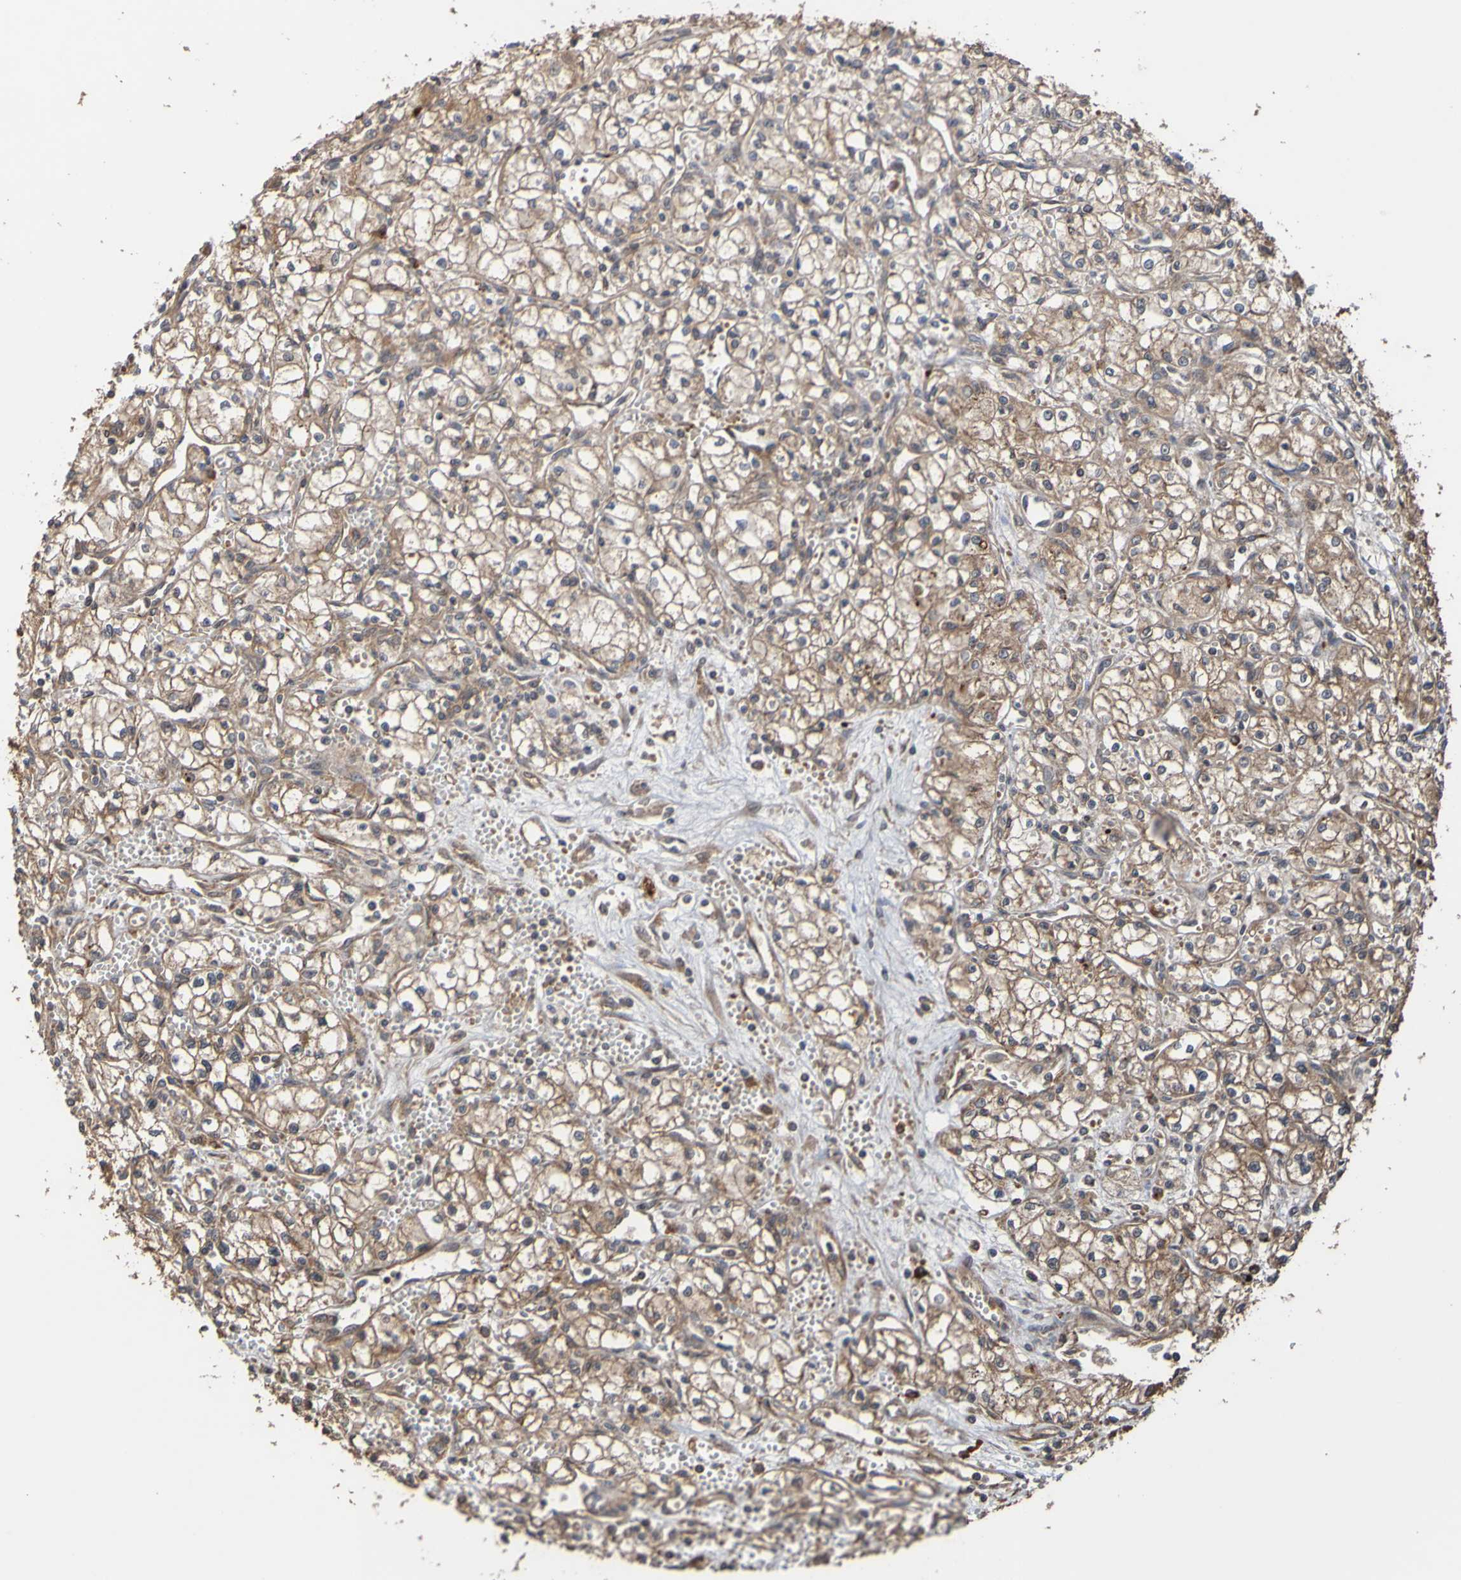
{"staining": {"intensity": "moderate", "quantity": ">75%", "location": "cytoplasmic/membranous"}, "tissue": "renal cancer", "cell_type": "Tumor cells", "image_type": "cancer", "snomed": [{"axis": "morphology", "description": "Normal tissue, NOS"}, {"axis": "morphology", "description": "Adenocarcinoma, NOS"}, {"axis": "topography", "description": "Kidney"}], "caption": "Moderate cytoplasmic/membranous staining is identified in about >75% of tumor cells in renal adenocarcinoma. The protein is stained brown, and the nuclei are stained in blue (DAB IHC with brightfield microscopy, high magnification).", "gene": "UCN", "patient": {"sex": "male", "age": 59}}